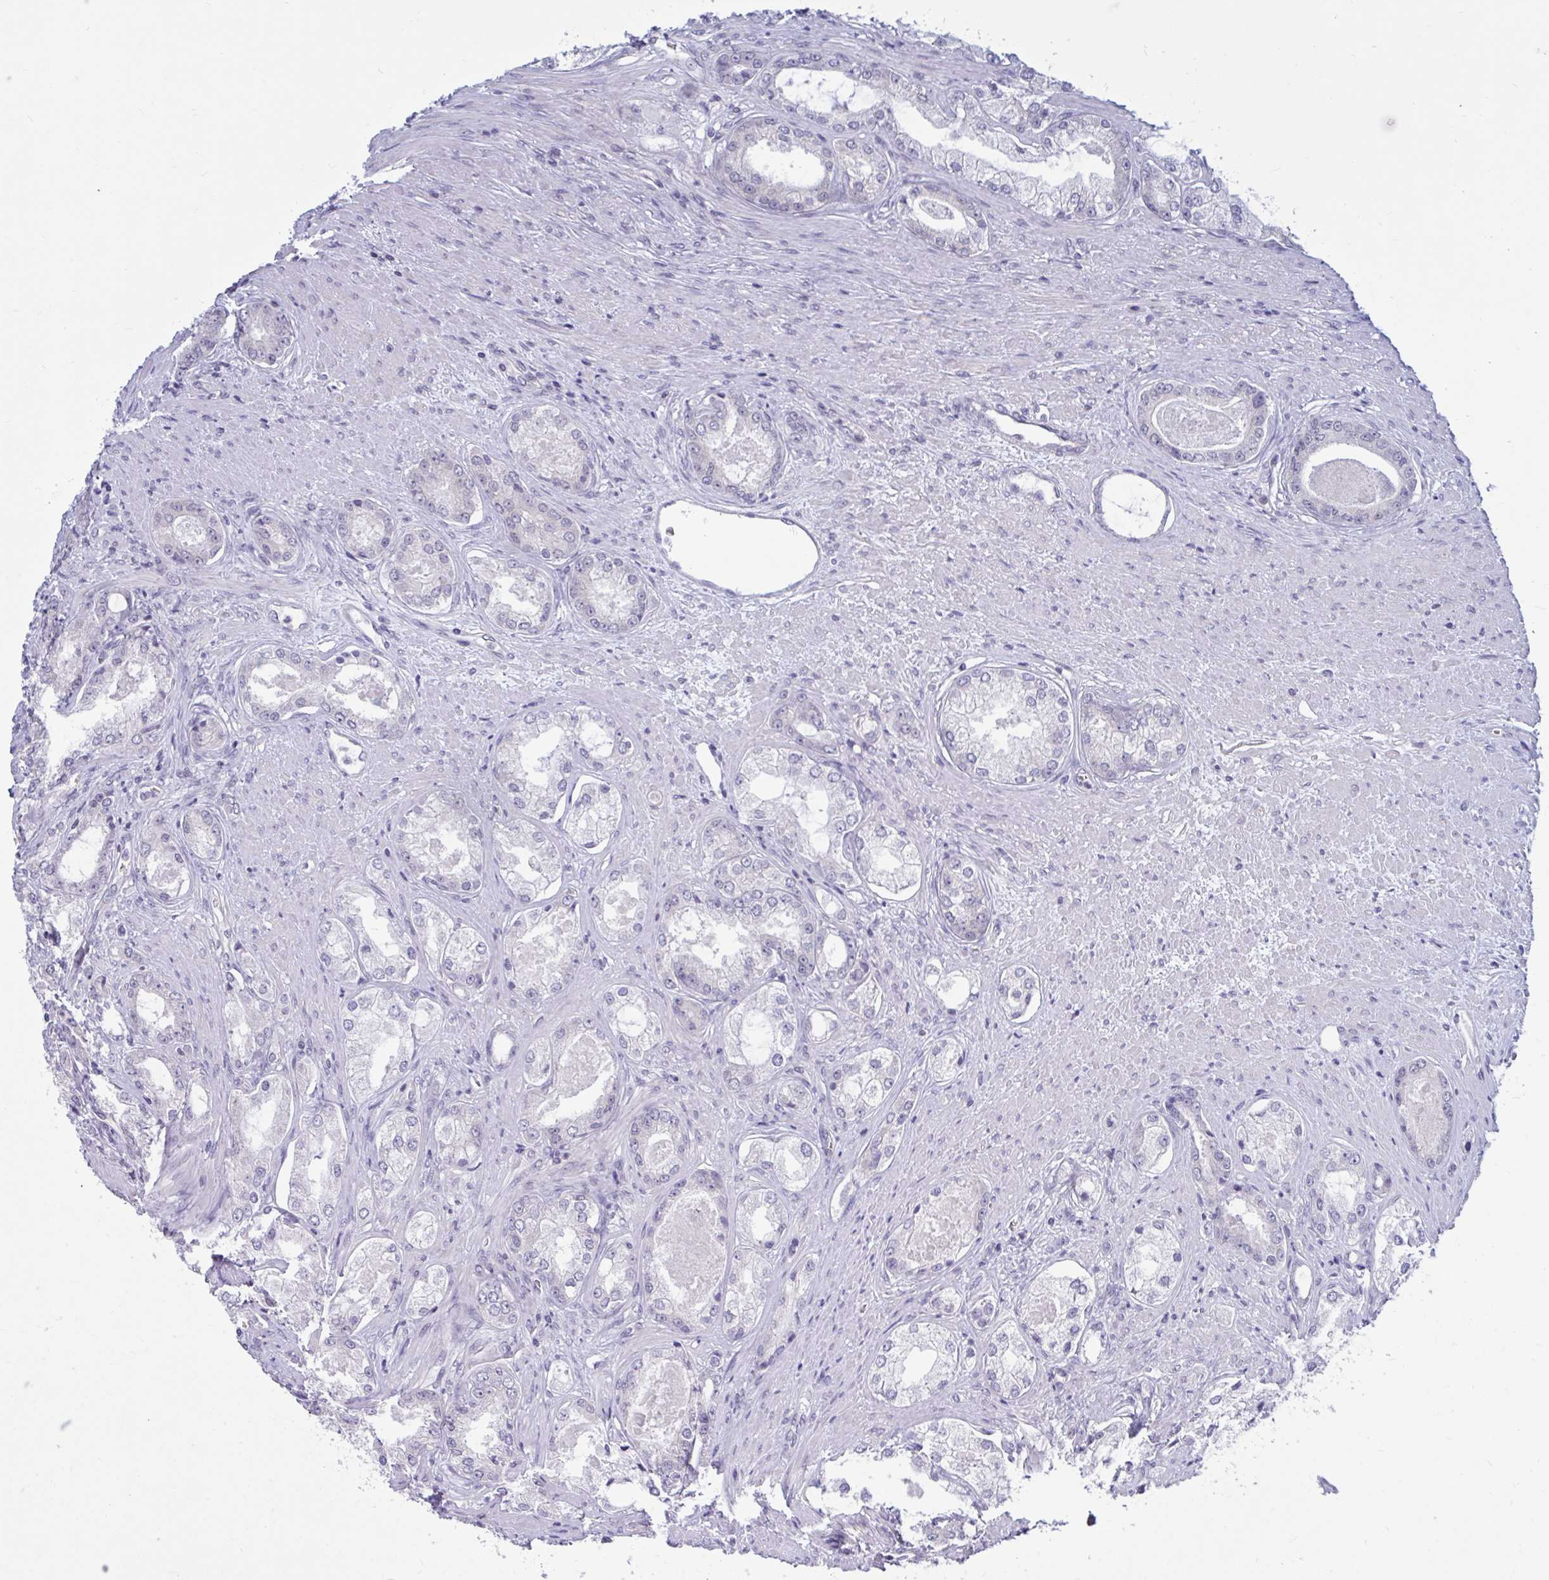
{"staining": {"intensity": "negative", "quantity": "none", "location": "none"}, "tissue": "prostate cancer", "cell_type": "Tumor cells", "image_type": "cancer", "snomed": [{"axis": "morphology", "description": "Adenocarcinoma, Low grade"}, {"axis": "topography", "description": "Prostate"}], "caption": "High magnification brightfield microscopy of prostate cancer (adenocarcinoma (low-grade)) stained with DAB (brown) and counterstained with hematoxylin (blue): tumor cells show no significant staining.", "gene": "ARPP19", "patient": {"sex": "male", "age": 68}}